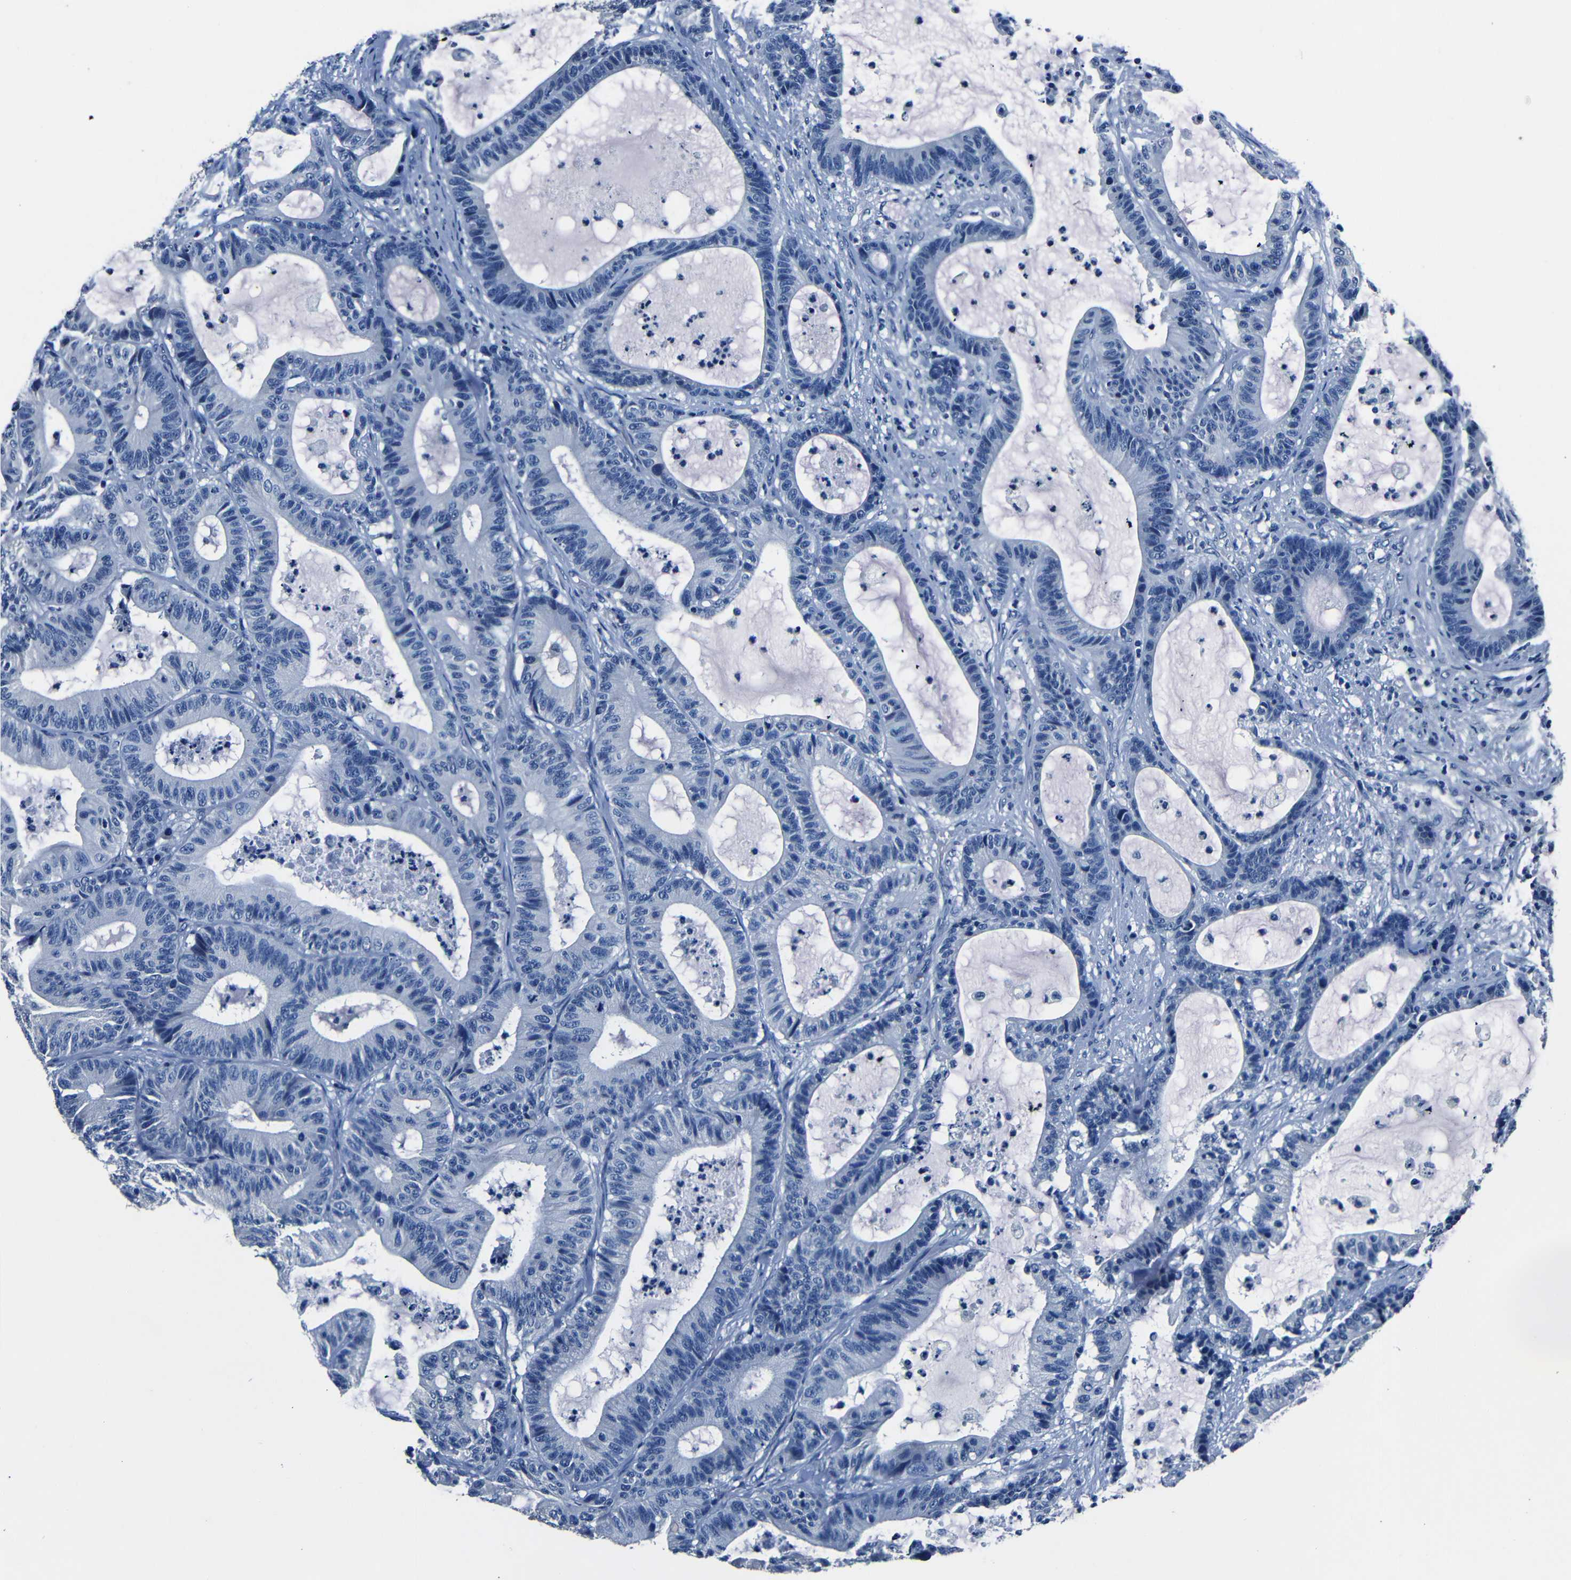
{"staining": {"intensity": "negative", "quantity": "none", "location": "none"}, "tissue": "colorectal cancer", "cell_type": "Tumor cells", "image_type": "cancer", "snomed": [{"axis": "morphology", "description": "Adenocarcinoma, NOS"}, {"axis": "topography", "description": "Colon"}], "caption": "This histopathology image is of colorectal adenocarcinoma stained with IHC to label a protein in brown with the nuclei are counter-stained blue. There is no staining in tumor cells.", "gene": "NCMAP", "patient": {"sex": "female", "age": 84}}